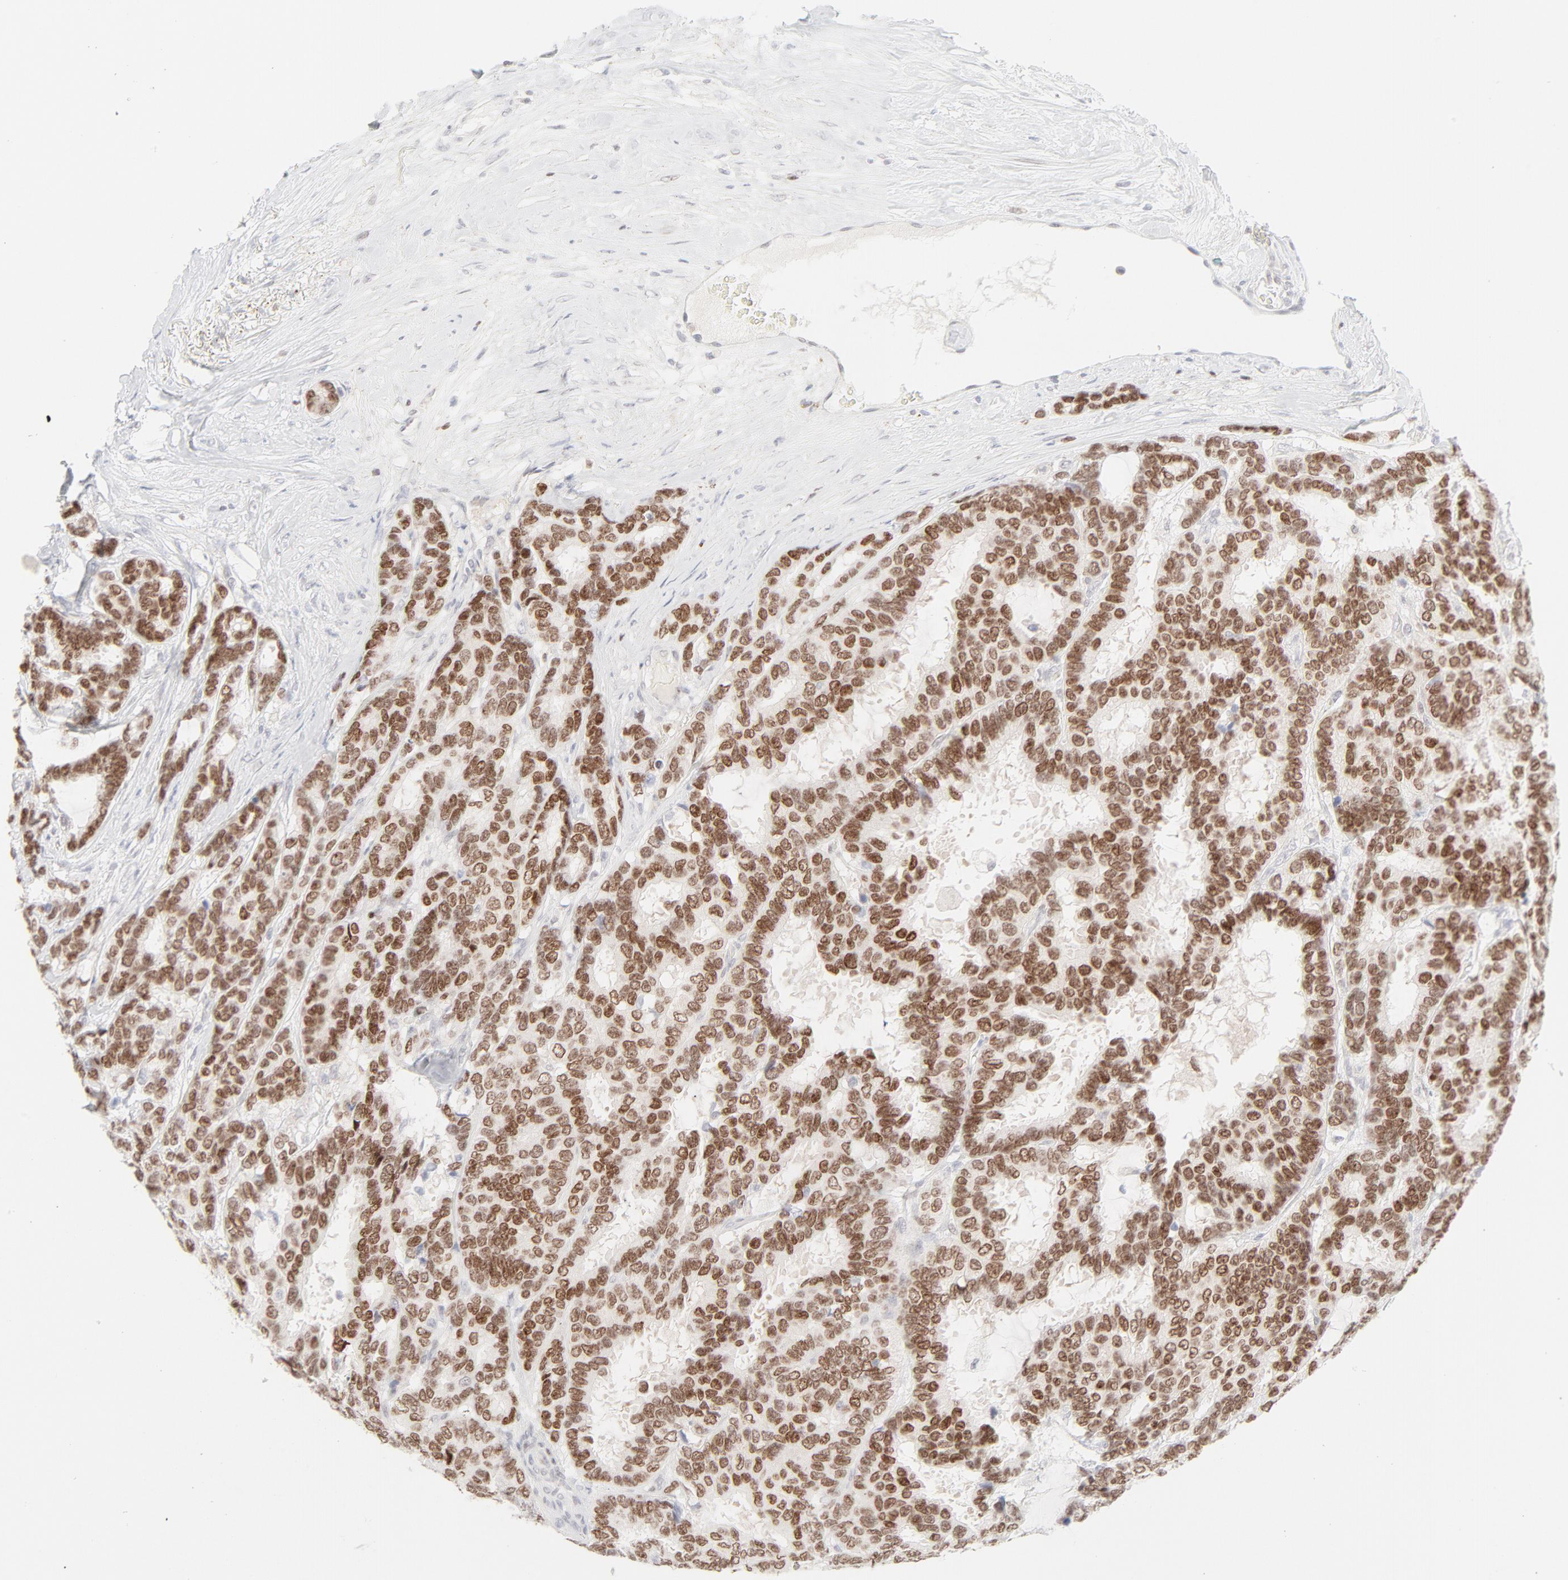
{"staining": {"intensity": "strong", "quantity": ">75%", "location": "cytoplasmic/membranous"}, "tissue": "breast cancer", "cell_type": "Tumor cells", "image_type": "cancer", "snomed": [{"axis": "morphology", "description": "Duct carcinoma"}, {"axis": "topography", "description": "Breast"}], "caption": "High-power microscopy captured an immunohistochemistry (IHC) histopathology image of breast cancer, revealing strong cytoplasmic/membranous positivity in approximately >75% of tumor cells.", "gene": "PRKCB", "patient": {"sex": "female", "age": 87}}